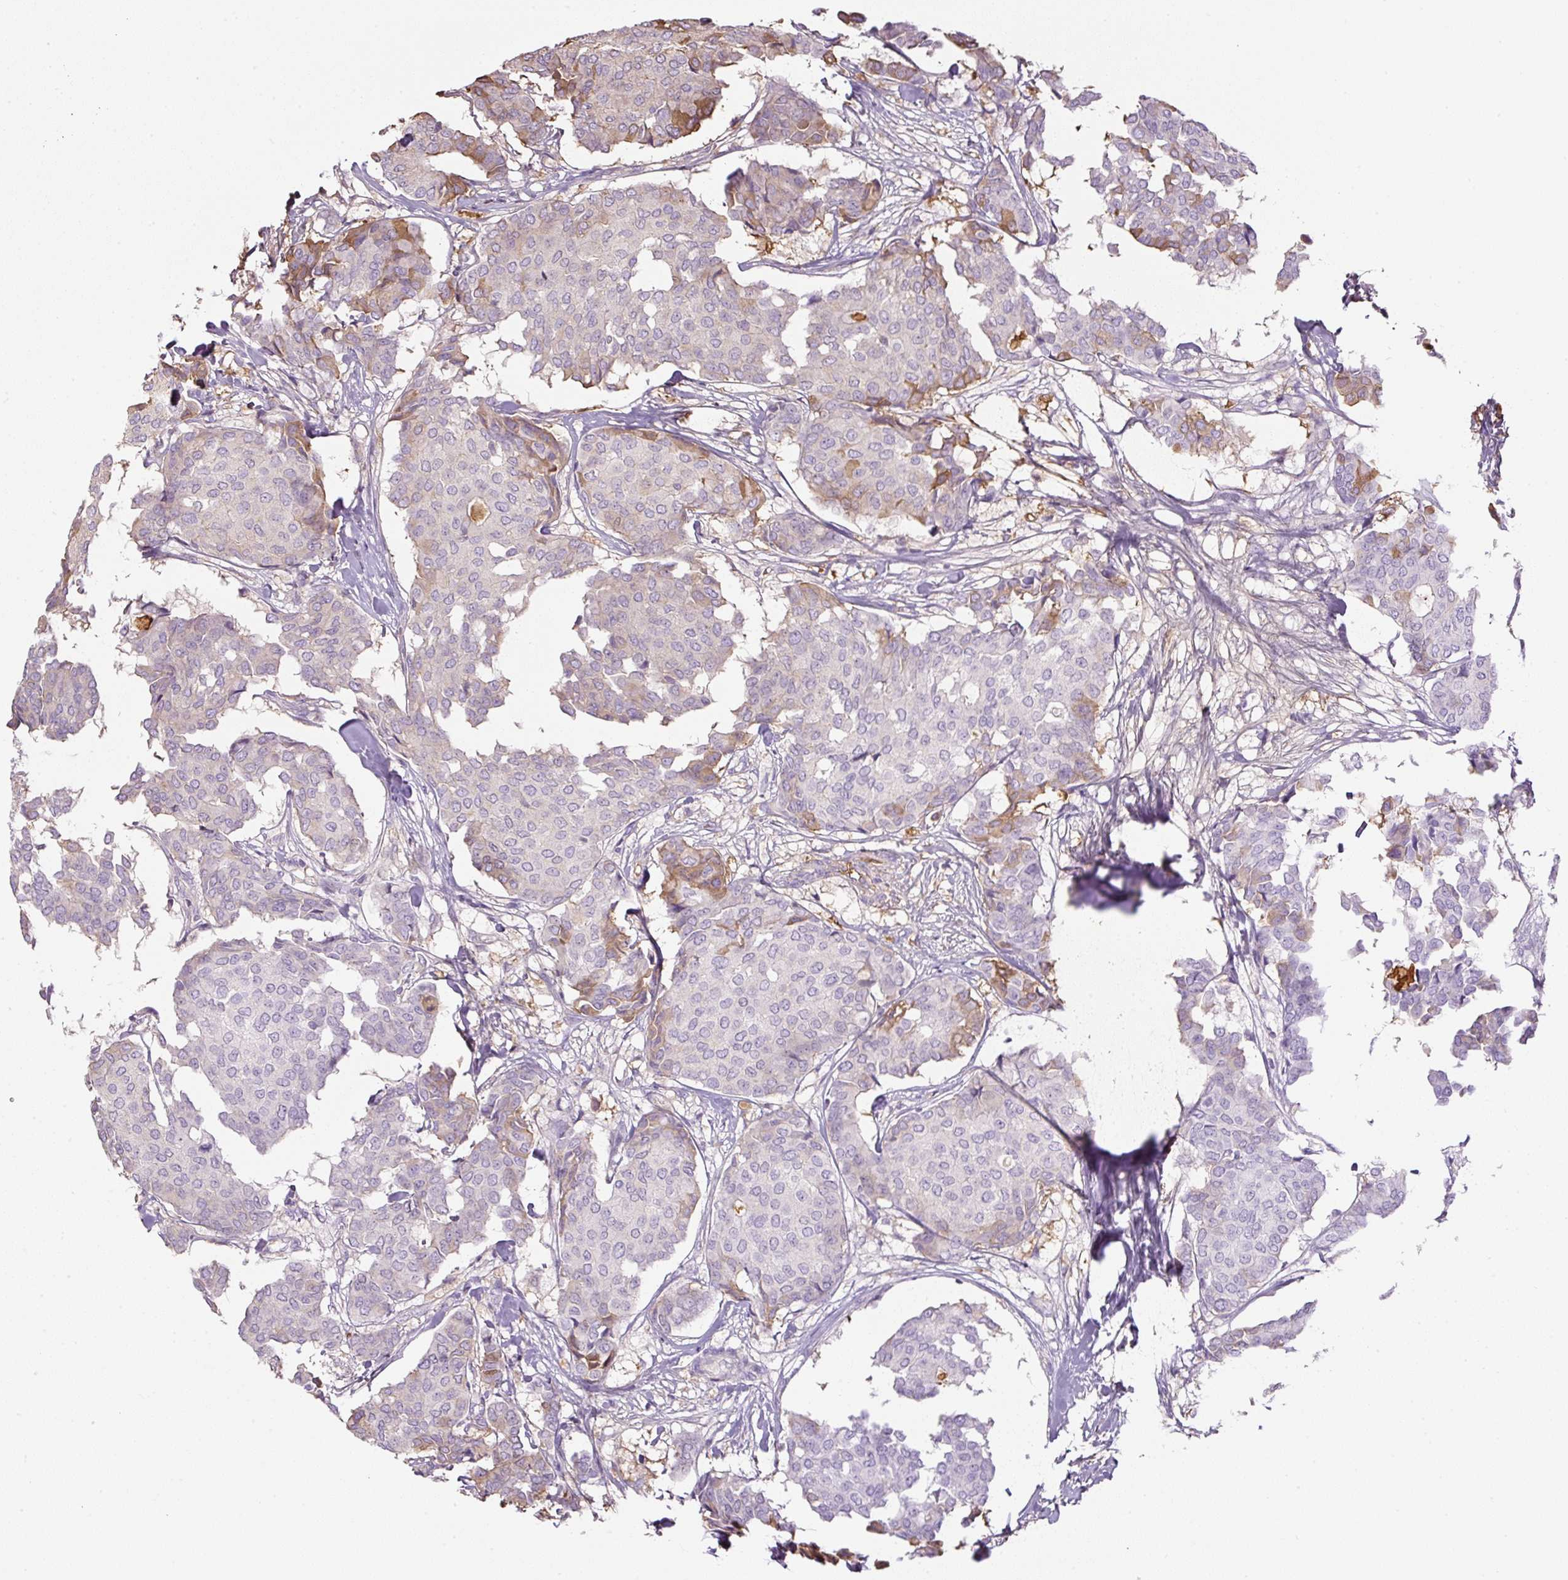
{"staining": {"intensity": "moderate", "quantity": "<25%", "location": "cytoplasmic/membranous"}, "tissue": "breast cancer", "cell_type": "Tumor cells", "image_type": "cancer", "snomed": [{"axis": "morphology", "description": "Duct carcinoma"}, {"axis": "topography", "description": "Breast"}], "caption": "The micrograph exhibits a brown stain indicating the presence of a protein in the cytoplasmic/membranous of tumor cells in invasive ductal carcinoma (breast). (Brightfield microscopy of DAB IHC at high magnification).", "gene": "APOA1", "patient": {"sex": "female", "age": 75}}